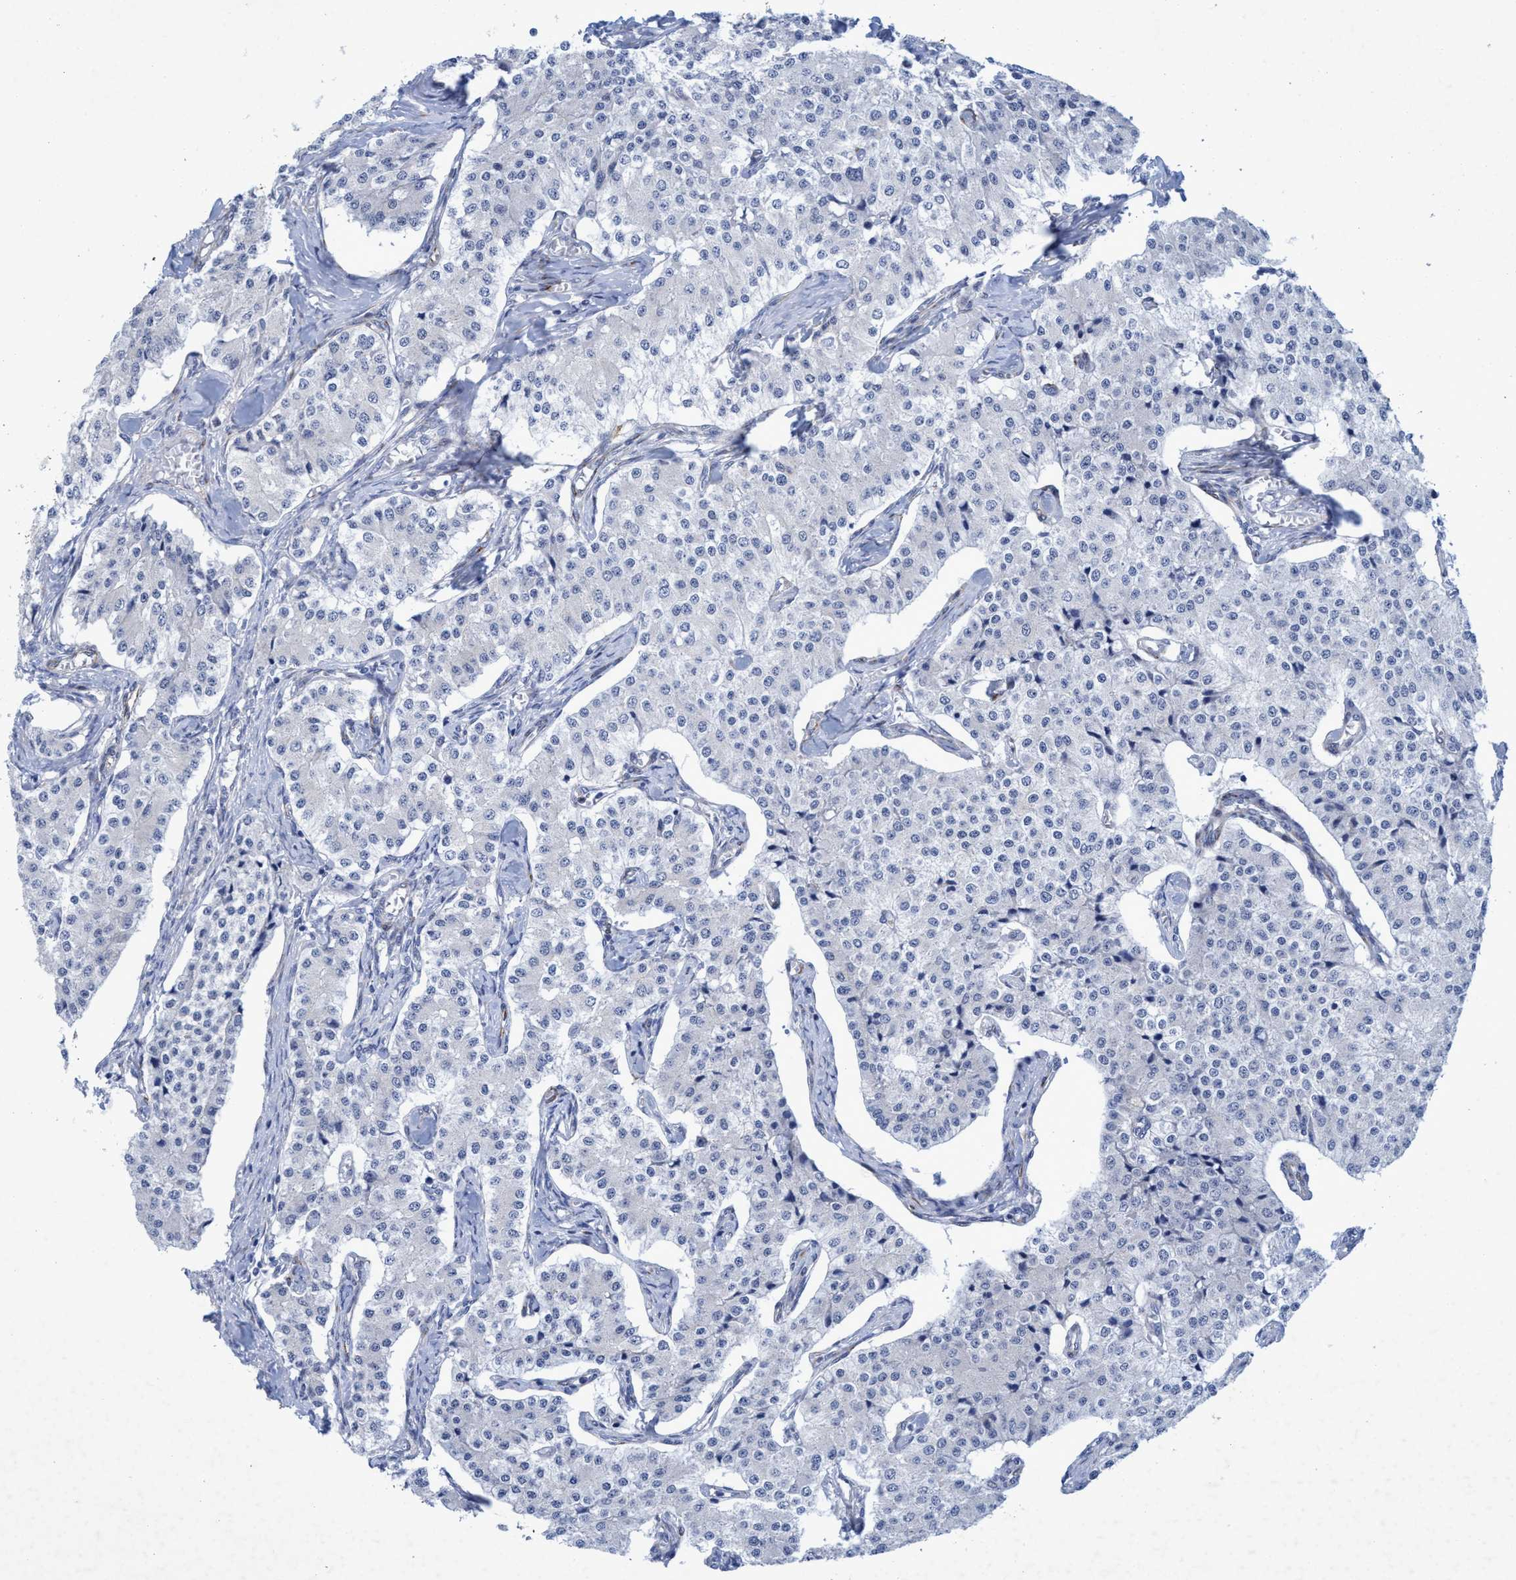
{"staining": {"intensity": "negative", "quantity": "none", "location": "none"}, "tissue": "carcinoid", "cell_type": "Tumor cells", "image_type": "cancer", "snomed": [{"axis": "morphology", "description": "Carcinoid, malignant, NOS"}, {"axis": "topography", "description": "Colon"}], "caption": "Immunohistochemical staining of human malignant carcinoid displays no significant expression in tumor cells.", "gene": "SLC43A2", "patient": {"sex": "female", "age": 52}}